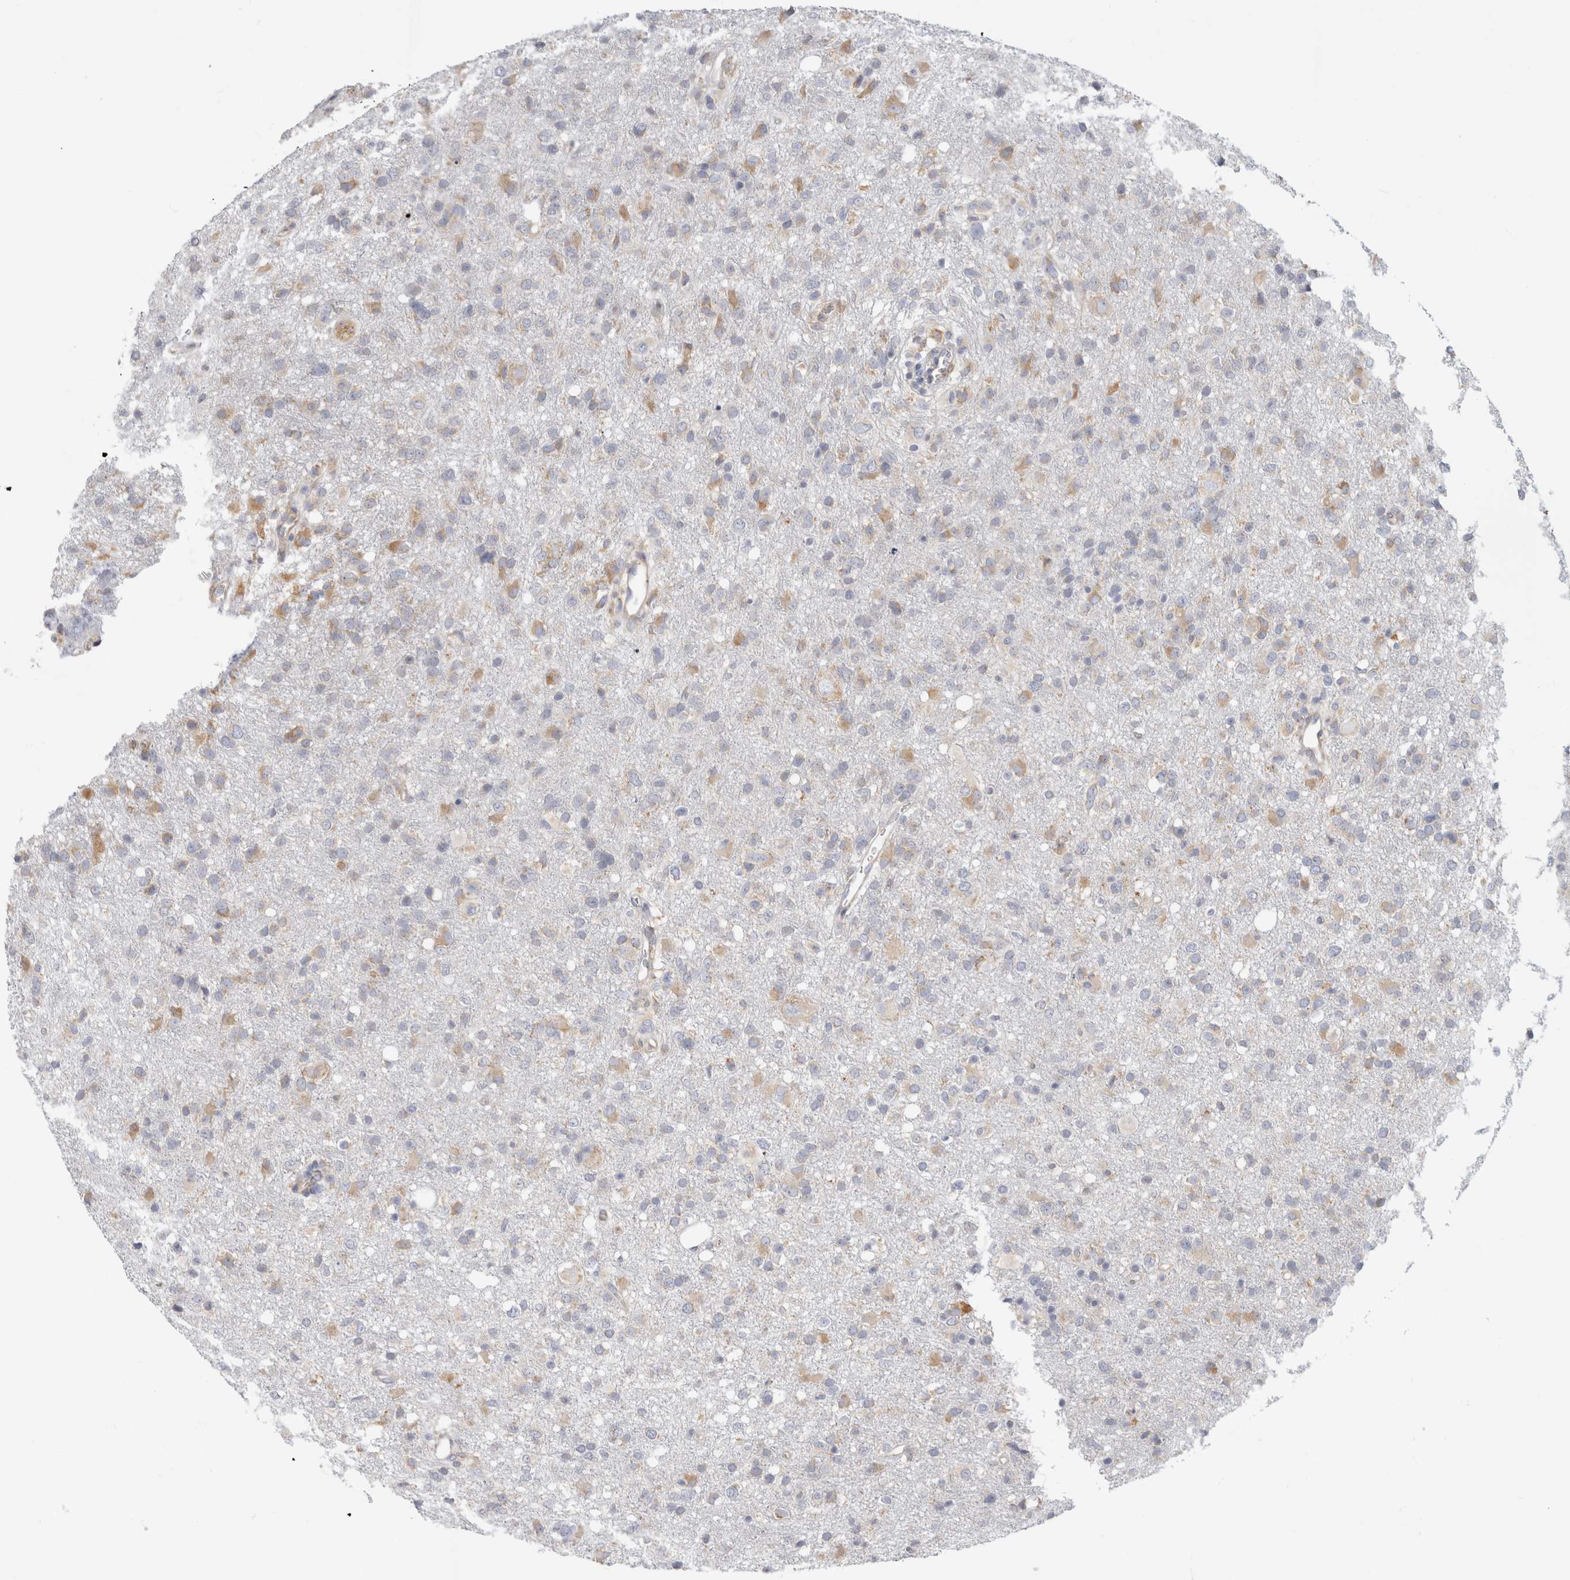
{"staining": {"intensity": "weak", "quantity": "25%-75%", "location": "cytoplasmic/membranous"}, "tissue": "glioma", "cell_type": "Tumor cells", "image_type": "cancer", "snomed": [{"axis": "morphology", "description": "Glioma, malignant, High grade"}, {"axis": "topography", "description": "Brain"}], "caption": "This histopathology image reveals immunohistochemistry staining of malignant glioma (high-grade), with low weak cytoplasmic/membranous positivity in about 25%-75% of tumor cells.", "gene": "RPN2", "patient": {"sex": "female", "age": 57}}